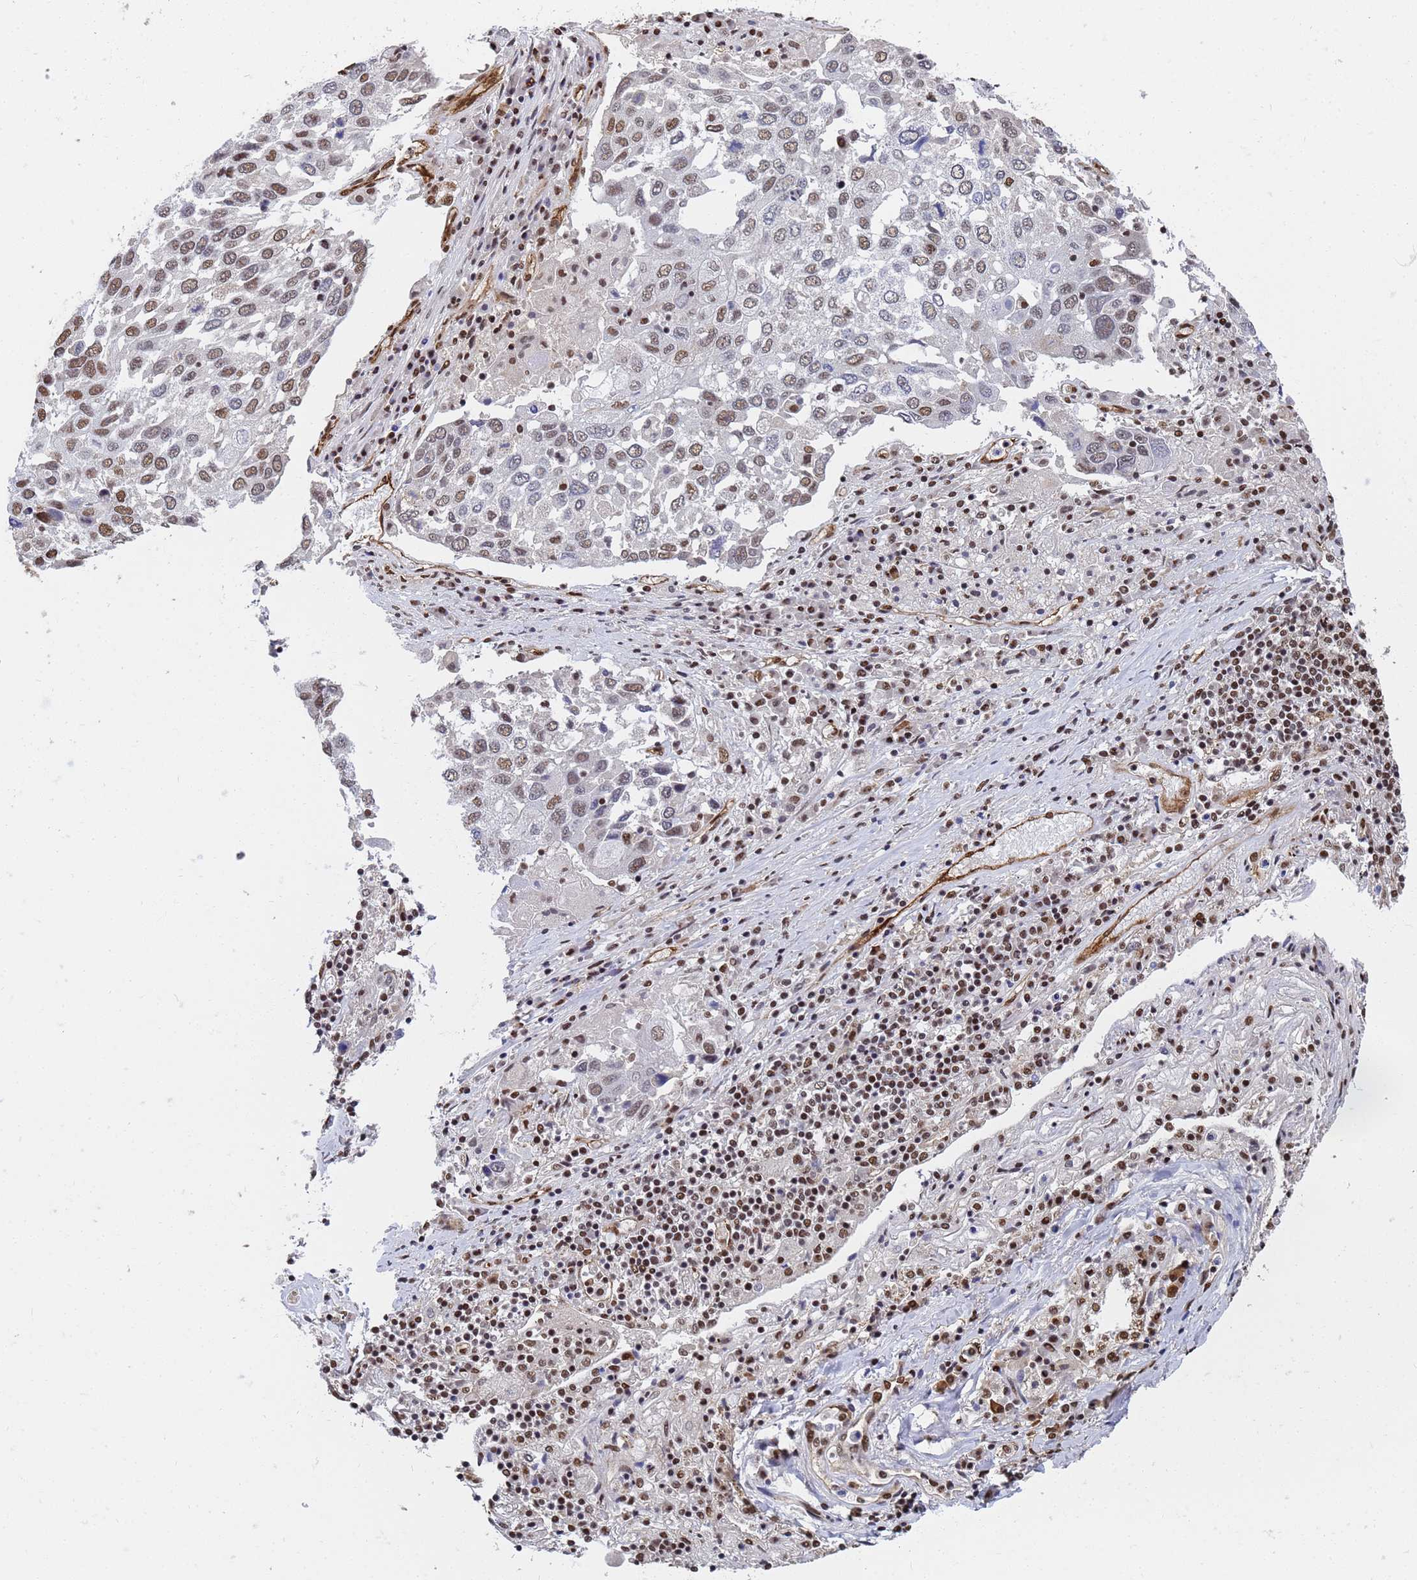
{"staining": {"intensity": "moderate", "quantity": ">75%", "location": "nuclear"}, "tissue": "lung cancer", "cell_type": "Tumor cells", "image_type": "cancer", "snomed": [{"axis": "morphology", "description": "Squamous cell carcinoma, NOS"}, {"axis": "topography", "description": "Lung"}], "caption": "Immunohistochemical staining of squamous cell carcinoma (lung) exhibits medium levels of moderate nuclear expression in about >75% of tumor cells. (Stains: DAB in brown, nuclei in blue, Microscopy: brightfield microscopy at high magnification).", "gene": "RAVER2", "patient": {"sex": "male", "age": 65}}